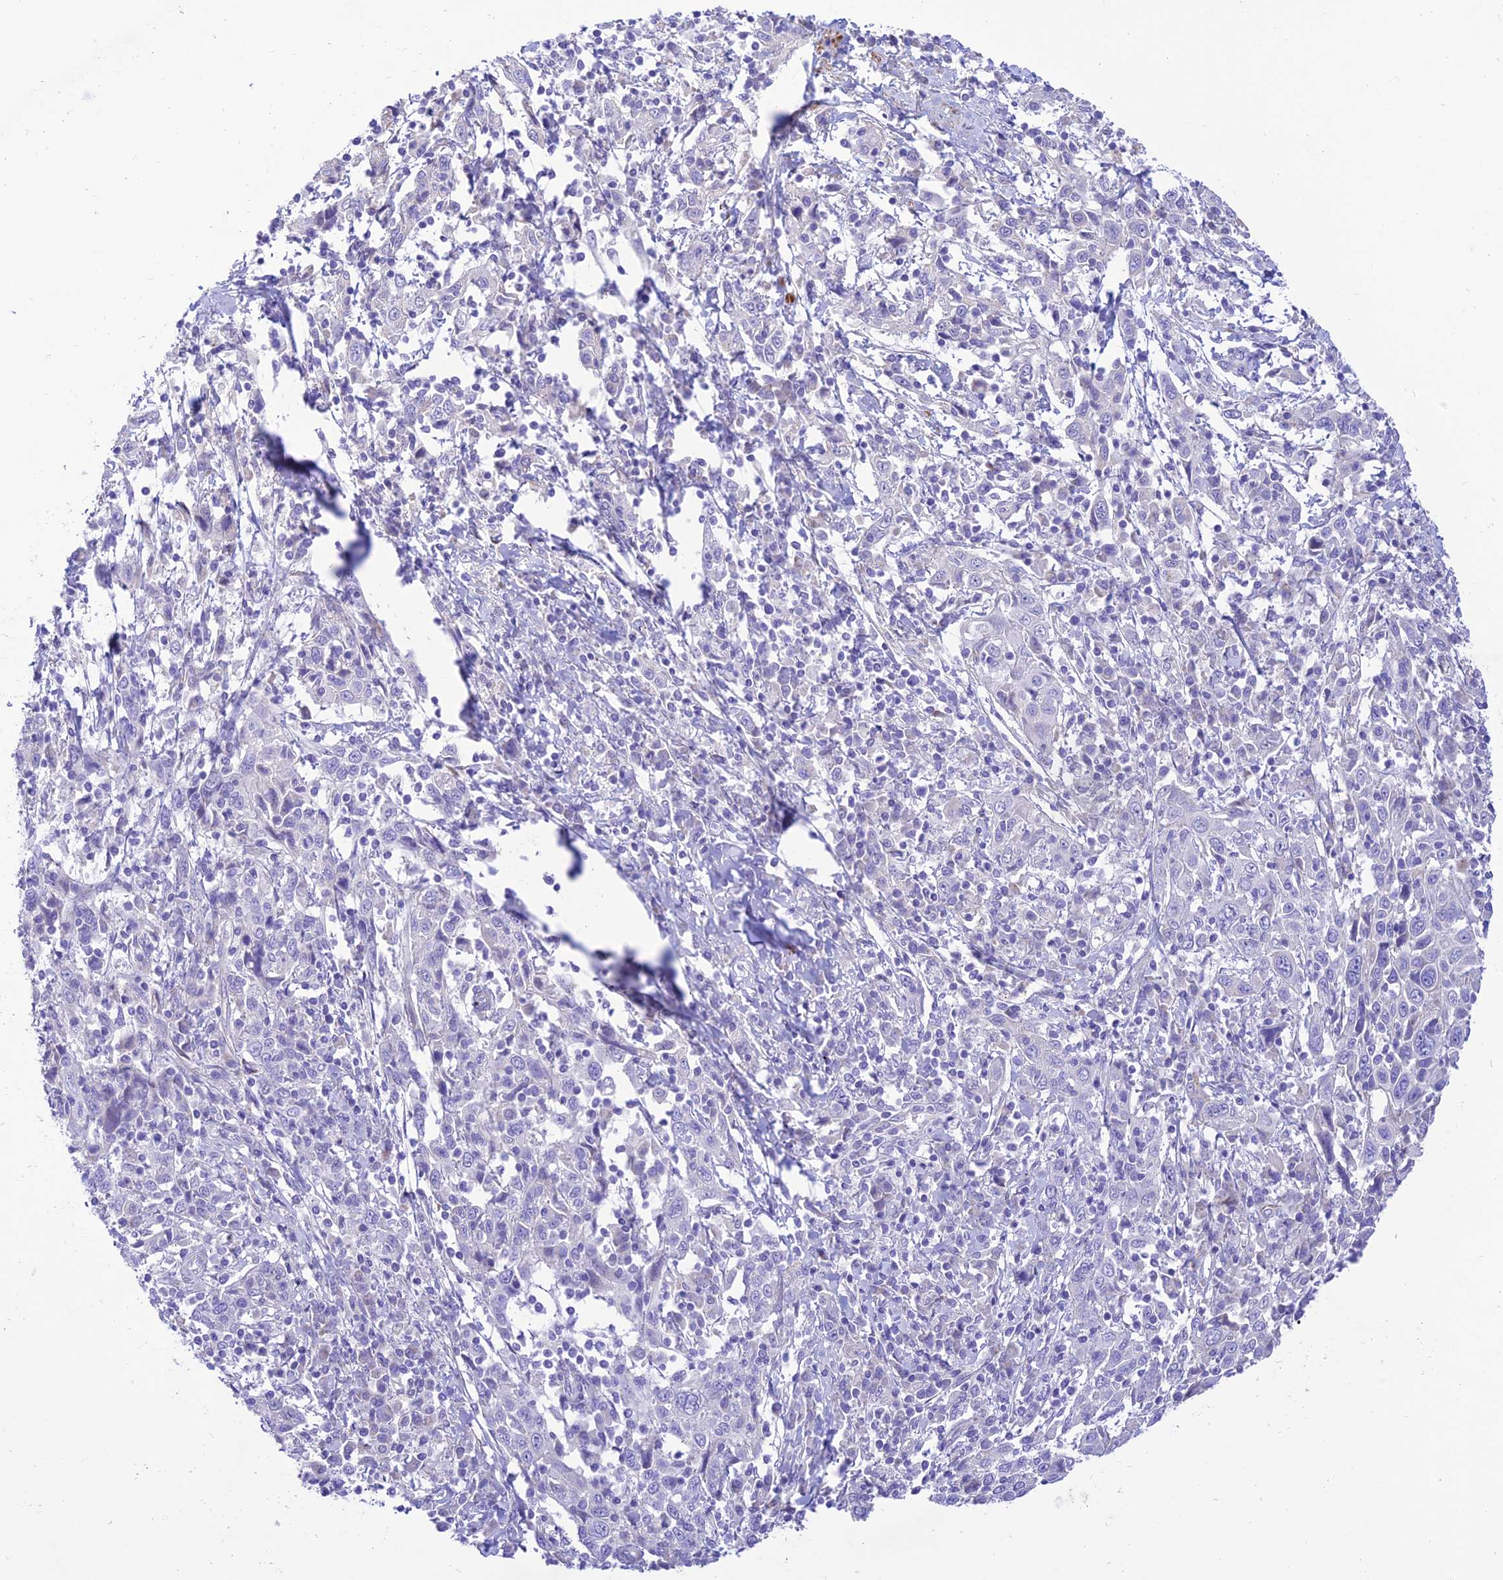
{"staining": {"intensity": "negative", "quantity": "none", "location": "none"}, "tissue": "cervical cancer", "cell_type": "Tumor cells", "image_type": "cancer", "snomed": [{"axis": "morphology", "description": "Squamous cell carcinoma, NOS"}, {"axis": "topography", "description": "Cervix"}], "caption": "An IHC photomicrograph of cervical cancer is shown. There is no staining in tumor cells of cervical cancer. Brightfield microscopy of IHC stained with DAB (brown) and hematoxylin (blue), captured at high magnification.", "gene": "FAM186B", "patient": {"sex": "female", "age": 46}}